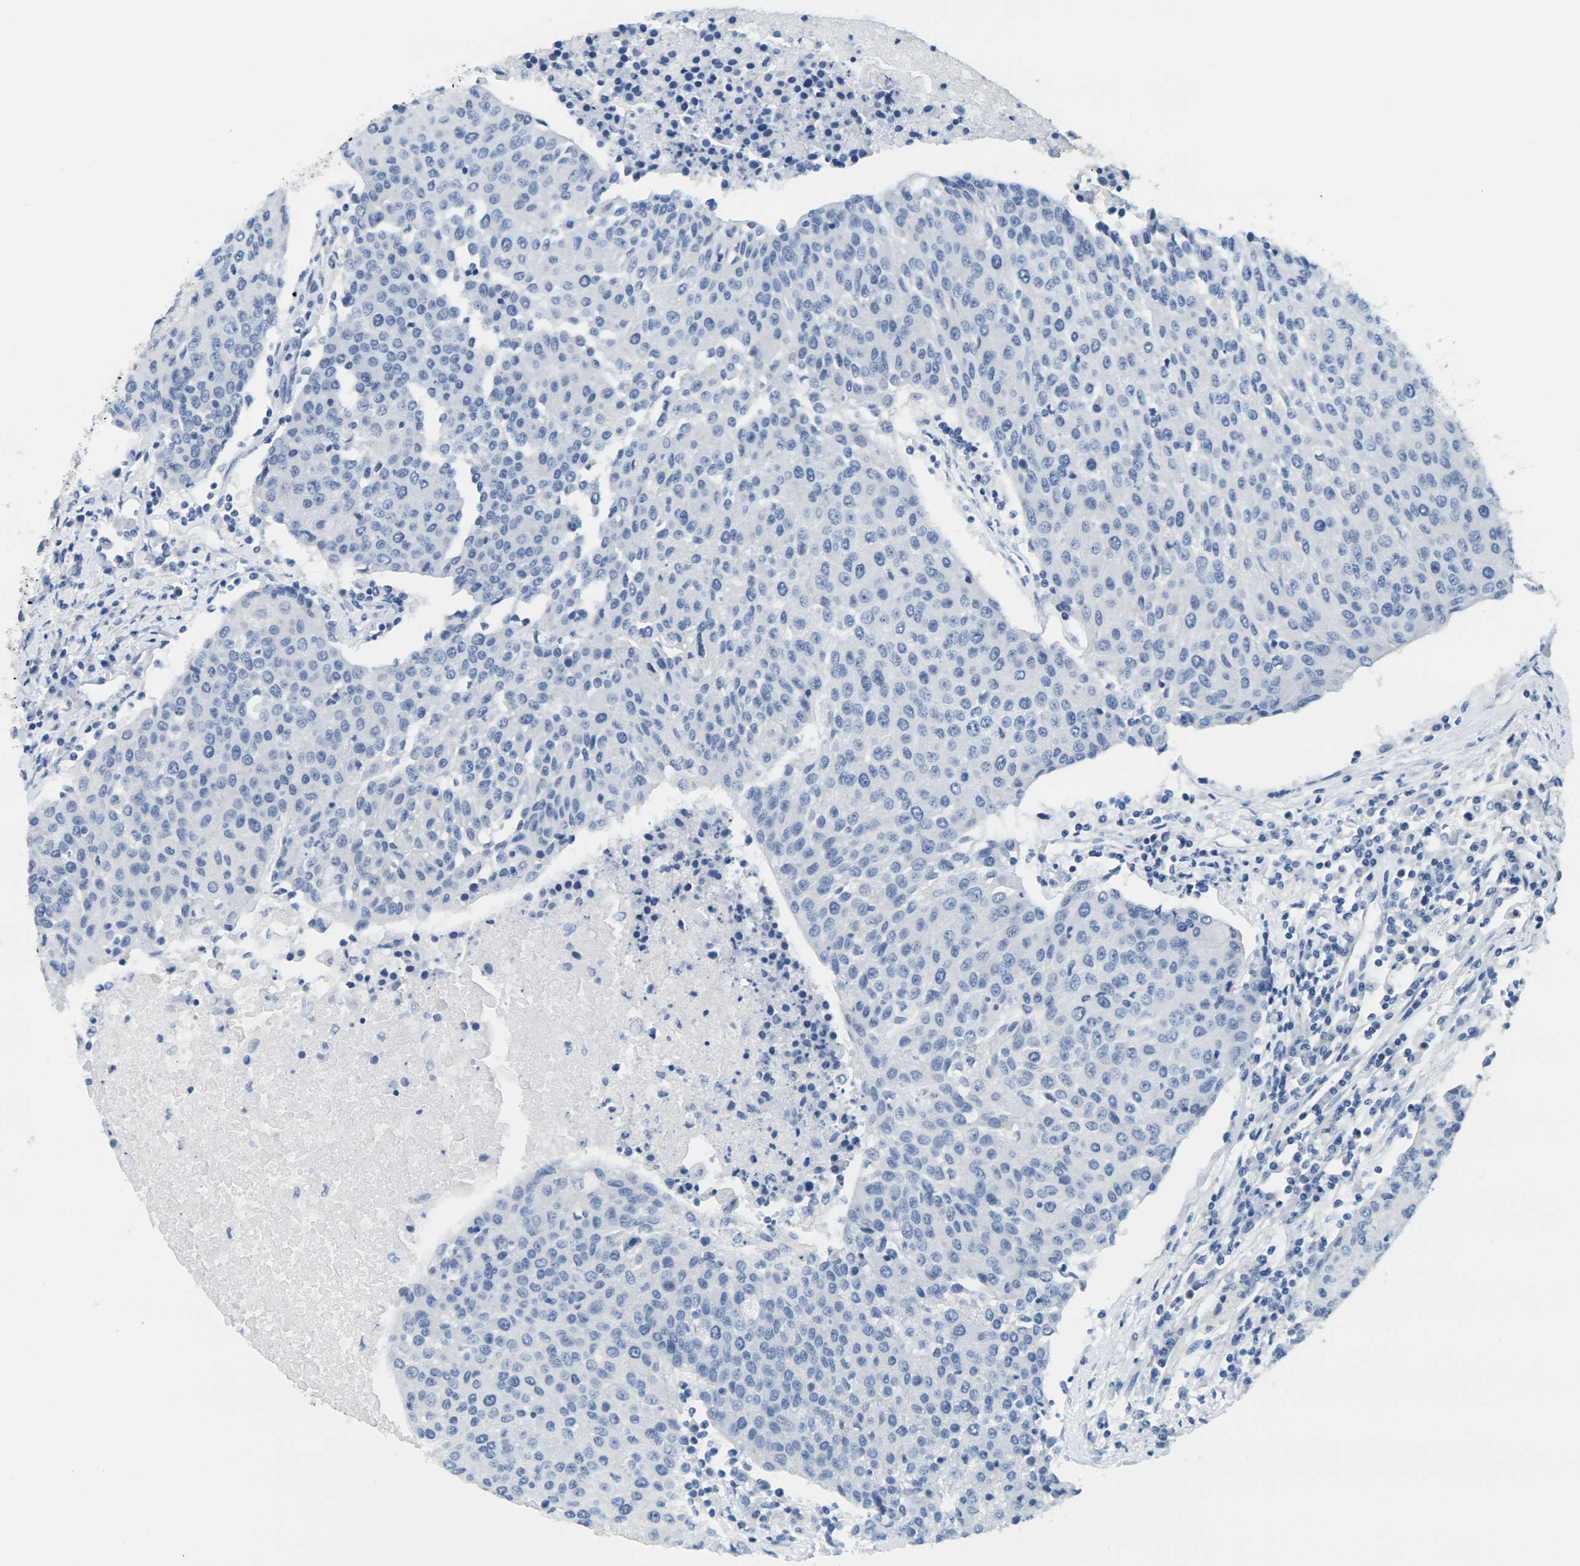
{"staining": {"intensity": "negative", "quantity": "none", "location": "none"}, "tissue": "urothelial cancer", "cell_type": "Tumor cells", "image_type": "cancer", "snomed": [{"axis": "morphology", "description": "Urothelial carcinoma, High grade"}, {"axis": "topography", "description": "Urinary bladder"}], "caption": "High magnification brightfield microscopy of urothelial carcinoma (high-grade) stained with DAB (brown) and counterstained with hematoxylin (blue): tumor cells show no significant expression. (DAB immunohistochemistry, high magnification).", "gene": "FAM3D", "patient": {"sex": "female", "age": 85}}